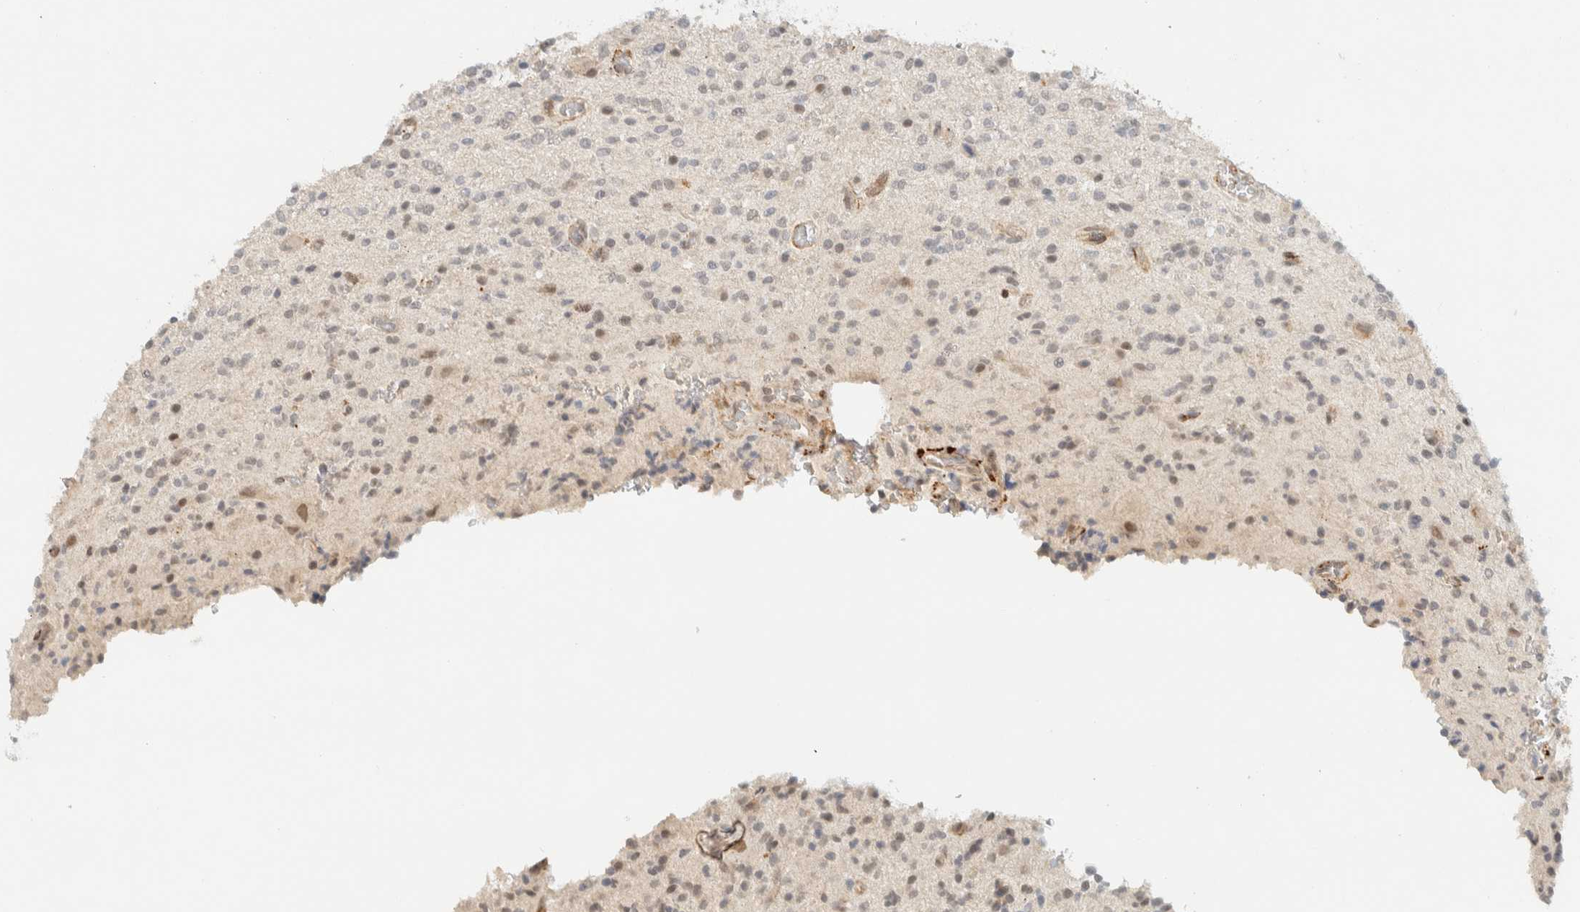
{"staining": {"intensity": "weak", "quantity": "<25%", "location": "nuclear"}, "tissue": "glioma", "cell_type": "Tumor cells", "image_type": "cancer", "snomed": [{"axis": "morphology", "description": "Glioma, malignant, High grade"}, {"axis": "topography", "description": "Brain"}], "caption": "Immunohistochemical staining of human high-grade glioma (malignant) exhibits no significant expression in tumor cells.", "gene": "ITPRID1", "patient": {"sex": "male", "age": 34}}